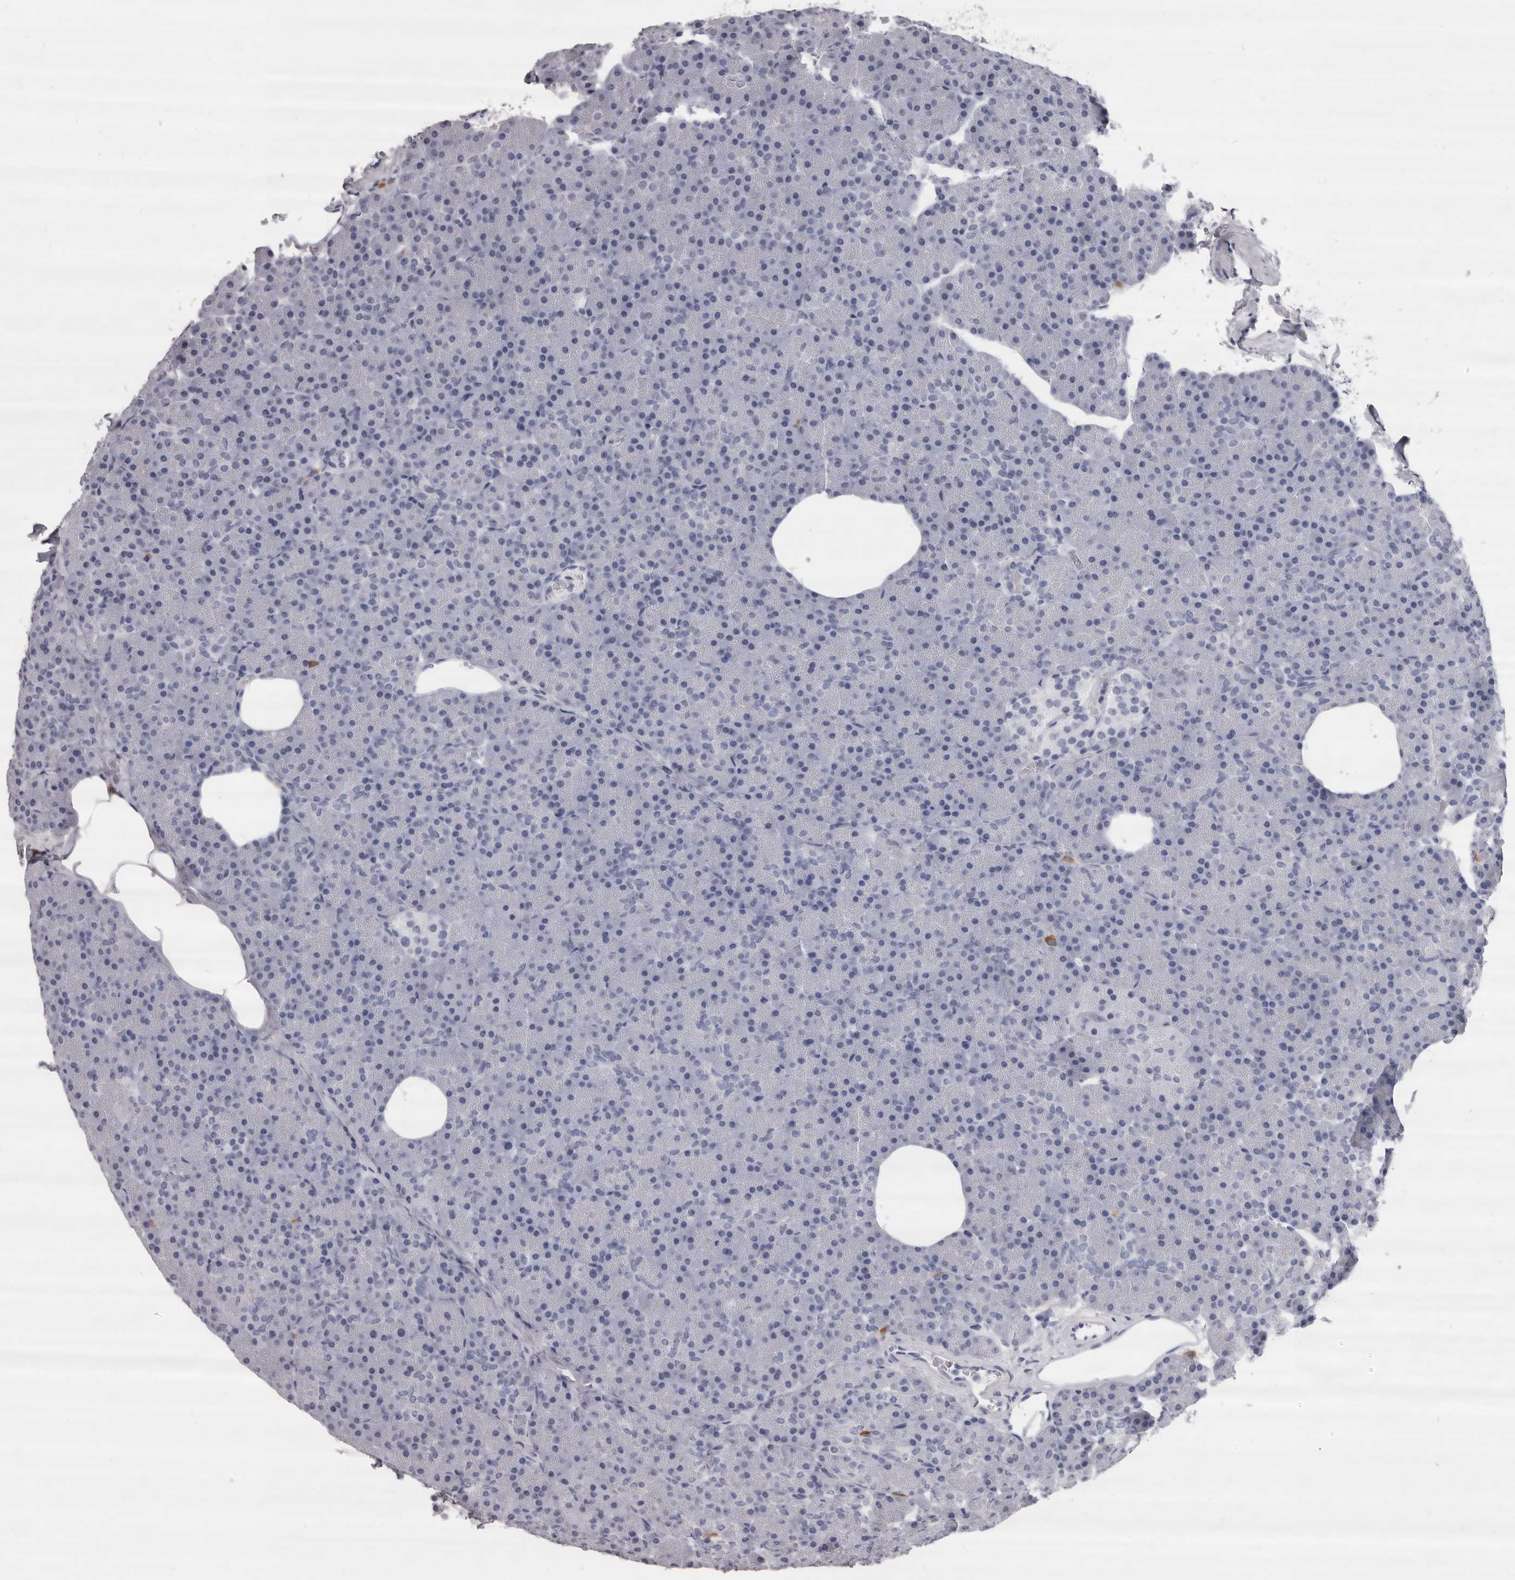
{"staining": {"intensity": "negative", "quantity": "none", "location": "none"}, "tissue": "pancreas", "cell_type": "Exocrine glandular cells", "image_type": "normal", "snomed": [{"axis": "morphology", "description": "Normal tissue, NOS"}, {"axis": "morphology", "description": "Carcinoid, malignant, NOS"}, {"axis": "topography", "description": "Pancreas"}], "caption": "The immunohistochemistry micrograph has no significant staining in exocrine glandular cells of pancreas.", "gene": "GZMH", "patient": {"sex": "female", "age": 35}}